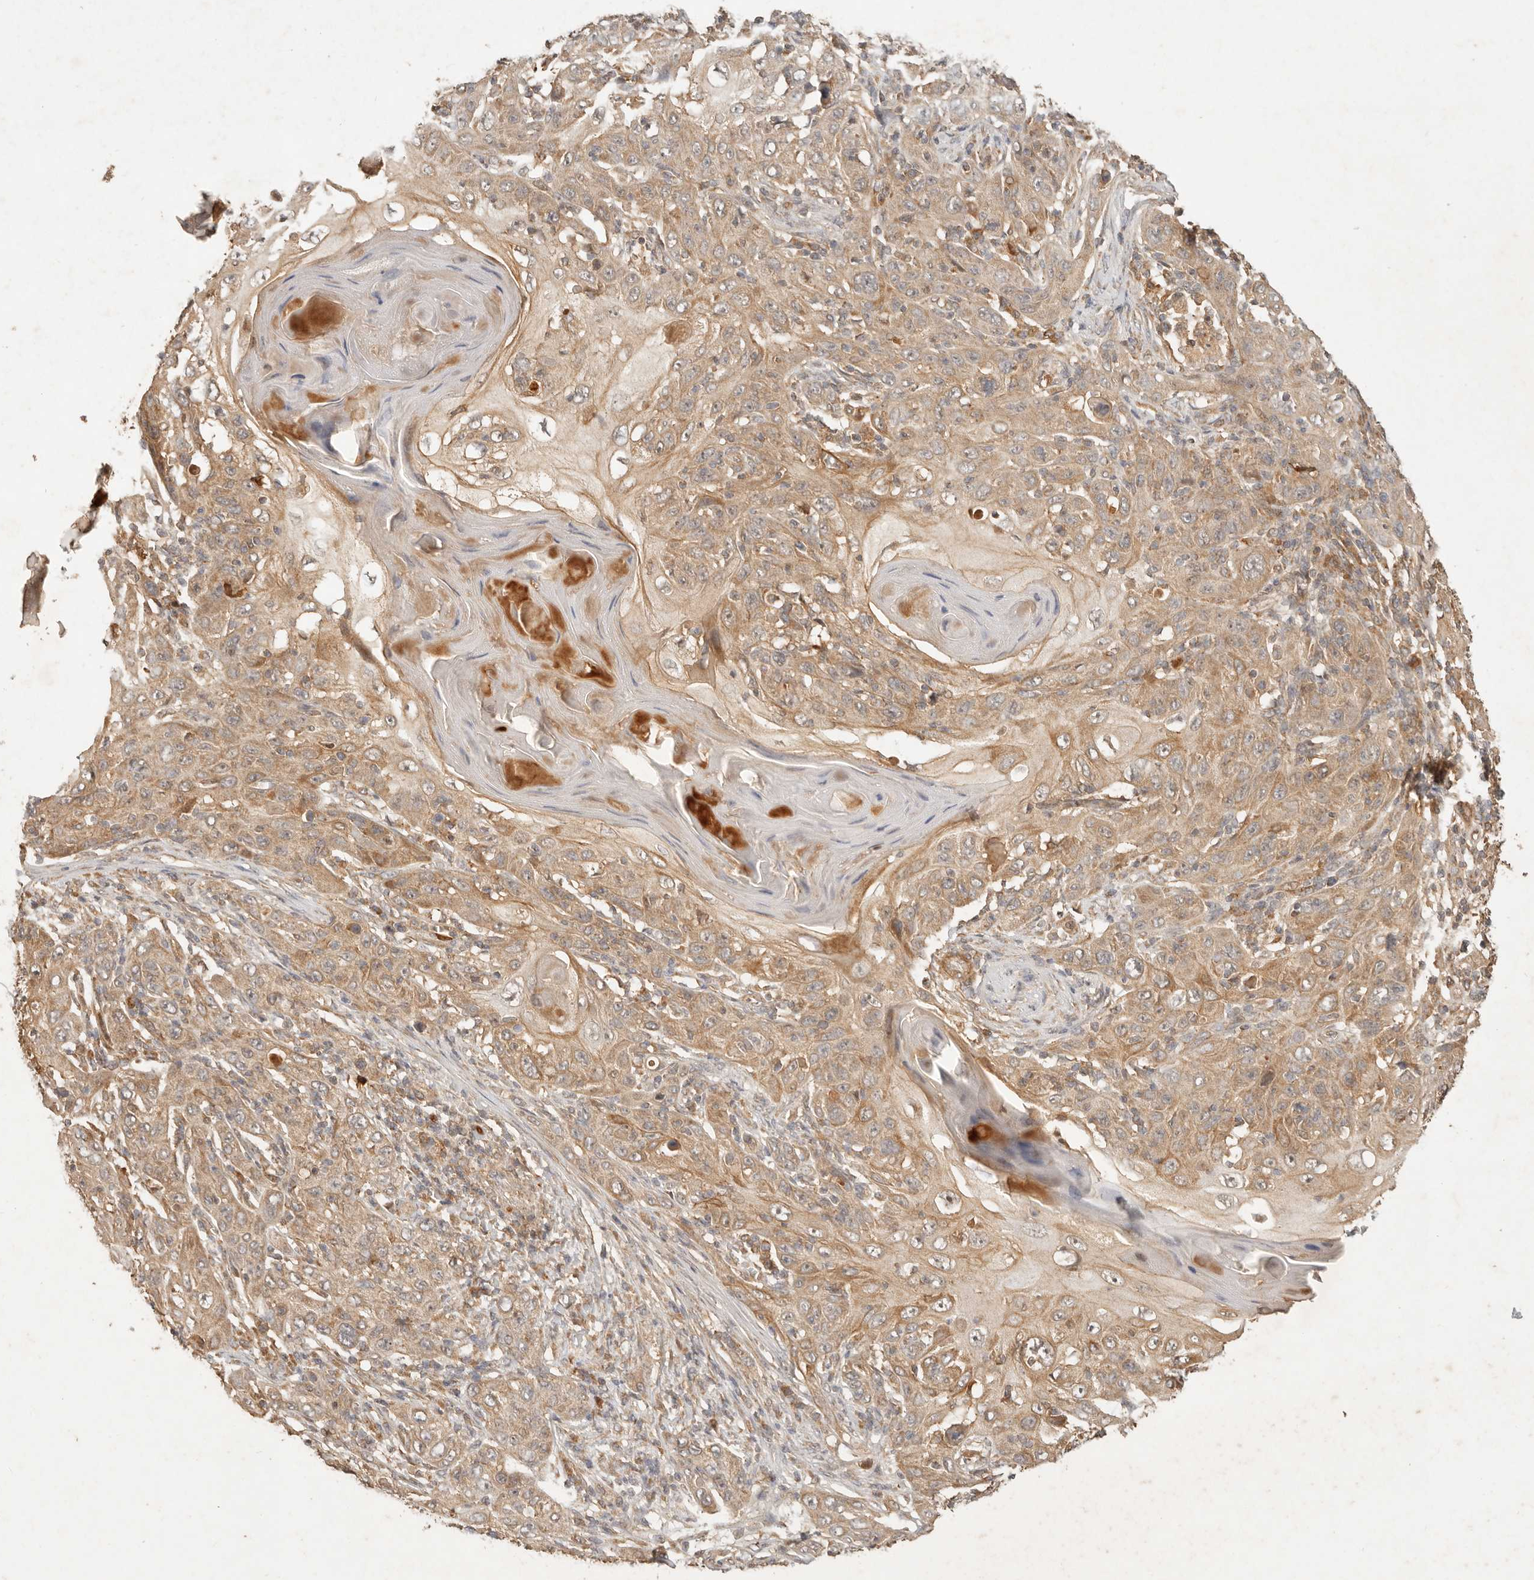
{"staining": {"intensity": "weak", "quantity": ">75%", "location": "cytoplasmic/membranous"}, "tissue": "skin cancer", "cell_type": "Tumor cells", "image_type": "cancer", "snomed": [{"axis": "morphology", "description": "Squamous cell carcinoma, NOS"}, {"axis": "topography", "description": "Skin"}], "caption": "An image showing weak cytoplasmic/membranous expression in about >75% of tumor cells in skin cancer (squamous cell carcinoma), as visualized by brown immunohistochemical staining.", "gene": "CLEC4C", "patient": {"sex": "female", "age": 88}}